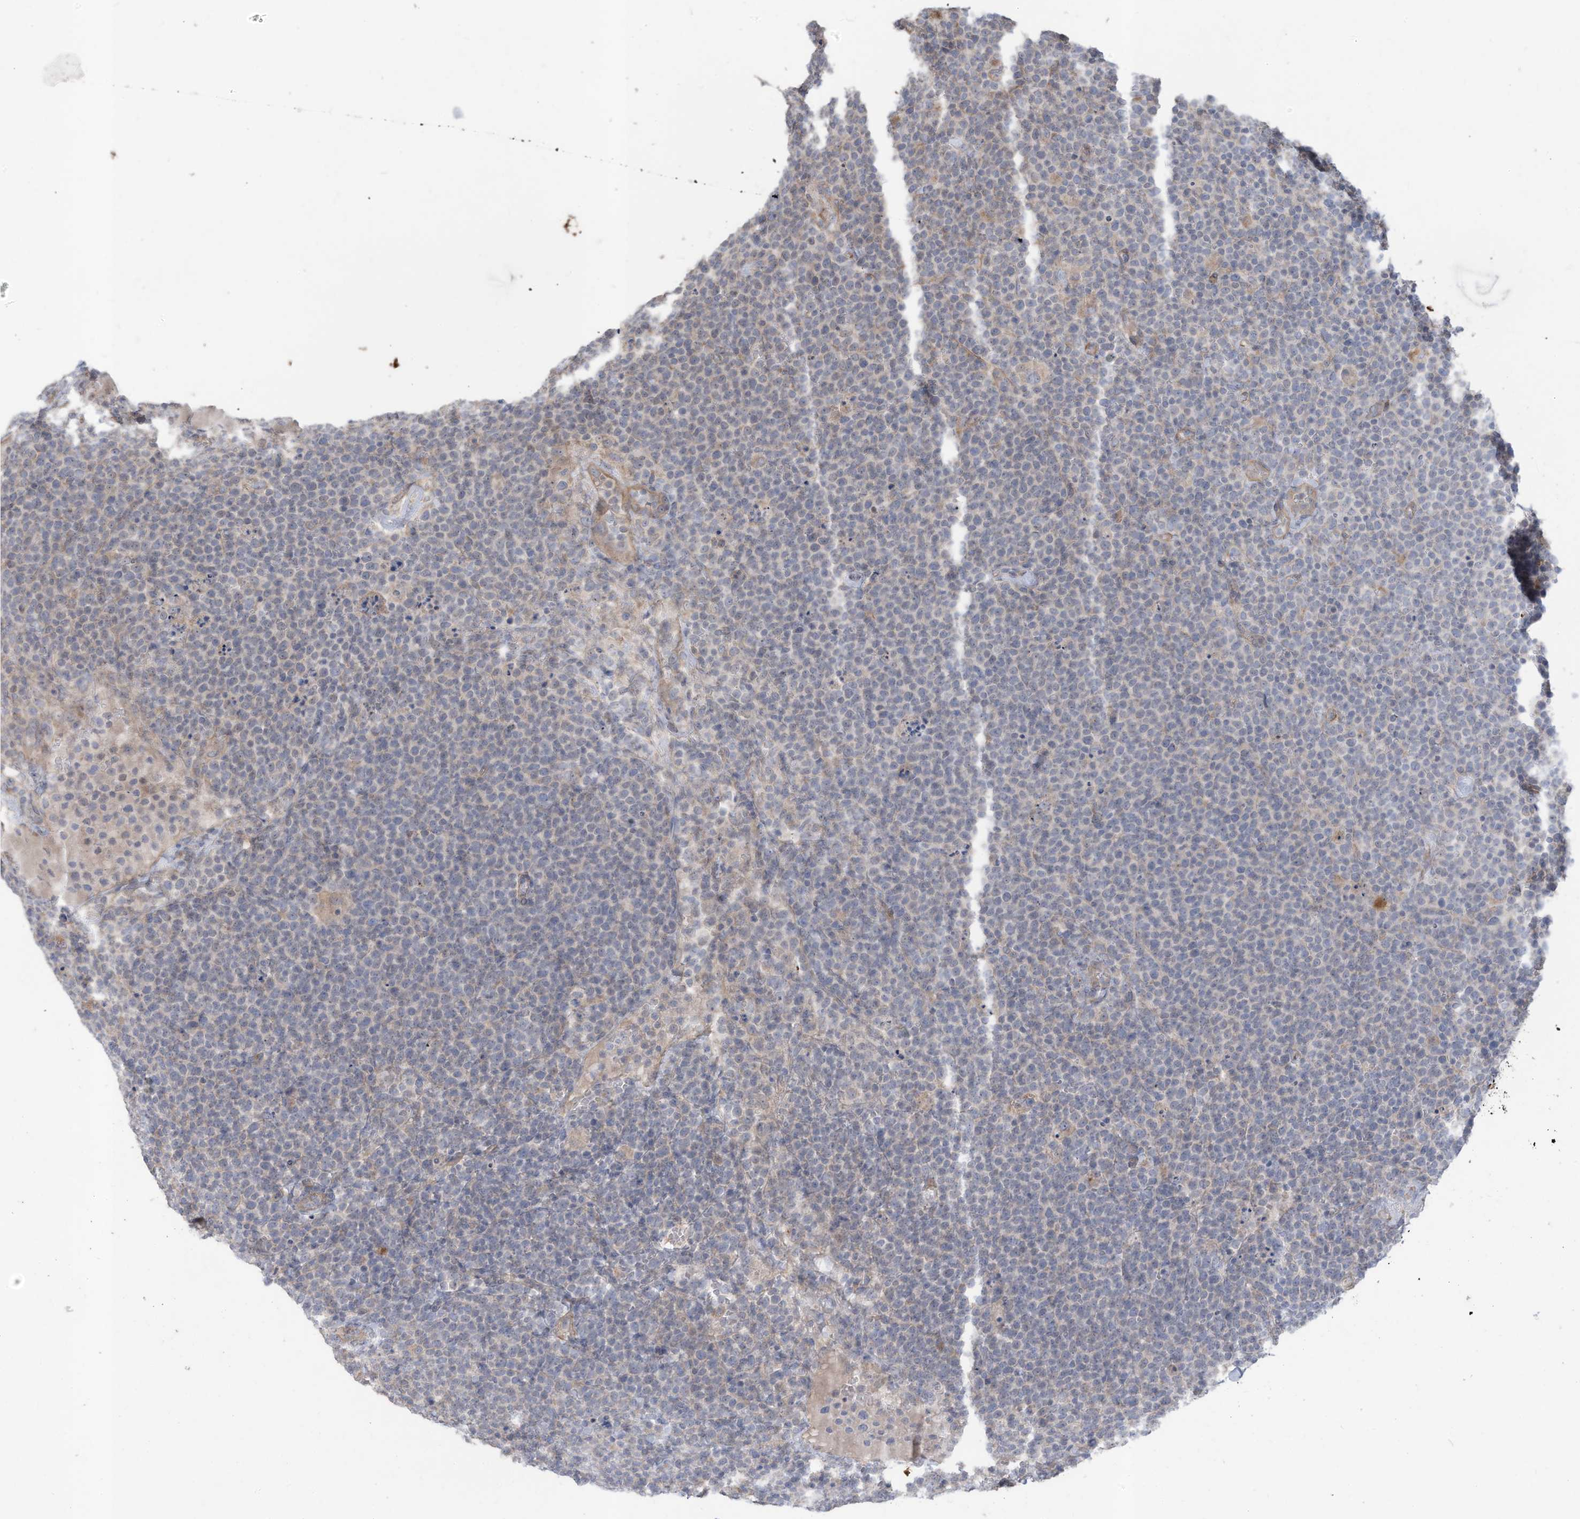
{"staining": {"intensity": "negative", "quantity": "none", "location": "none"}, "tissue": "lymphoma", "cell_type": "Tumor cells", "image_type": "cancer", "snomed": [{"axis": "morphology", "description": "Malignant lymphoma, non-Hodgkin's type, High grade"}, {"axis": "topography", "description": "Lymph node"}], "caption": "The image shows no staining of tumor cells in malignant lymphoma, non-Hodgkin's type (high-grade).", "gene": "SLC17A7", "patient": {"sex": "male", "age": 61}}